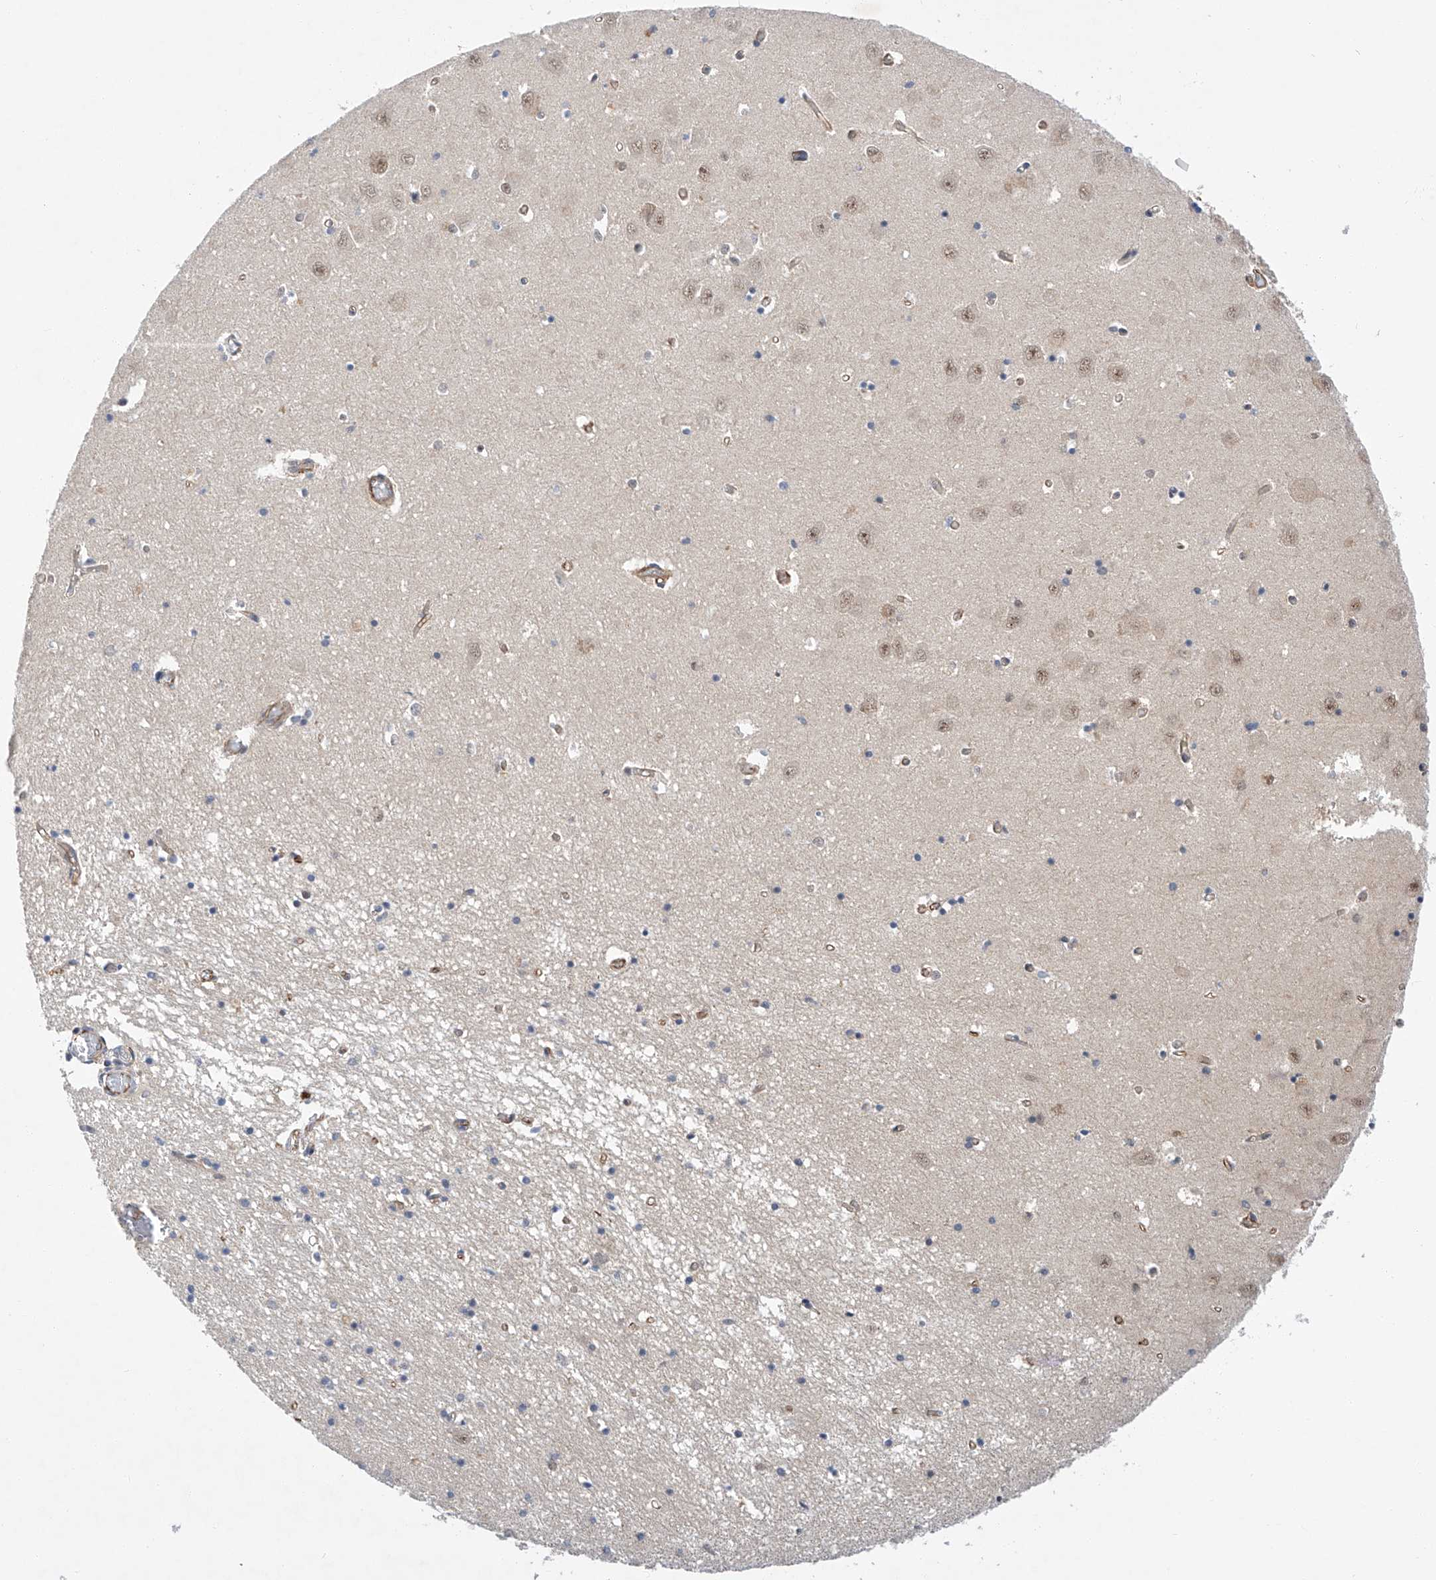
{"staining": {"intensity": "moderate", "quantity": "<25%", "location": "nuclear"}, "tissue": "hippocampus", "cell_type": "Glial cells", "image_type": "normal", "snomed": [{"axis": "morphology", "description": "Normal tissue, NOS"}, {"axis": "topography", "description": "Hippocampus"}], "caption": "Moderate nuclear positivity is appreciated in approximately <25% of glial cells in unremarkable hippocampus.", "gene": "AMD1", "patient": {"sex": "male", "age": 70}}